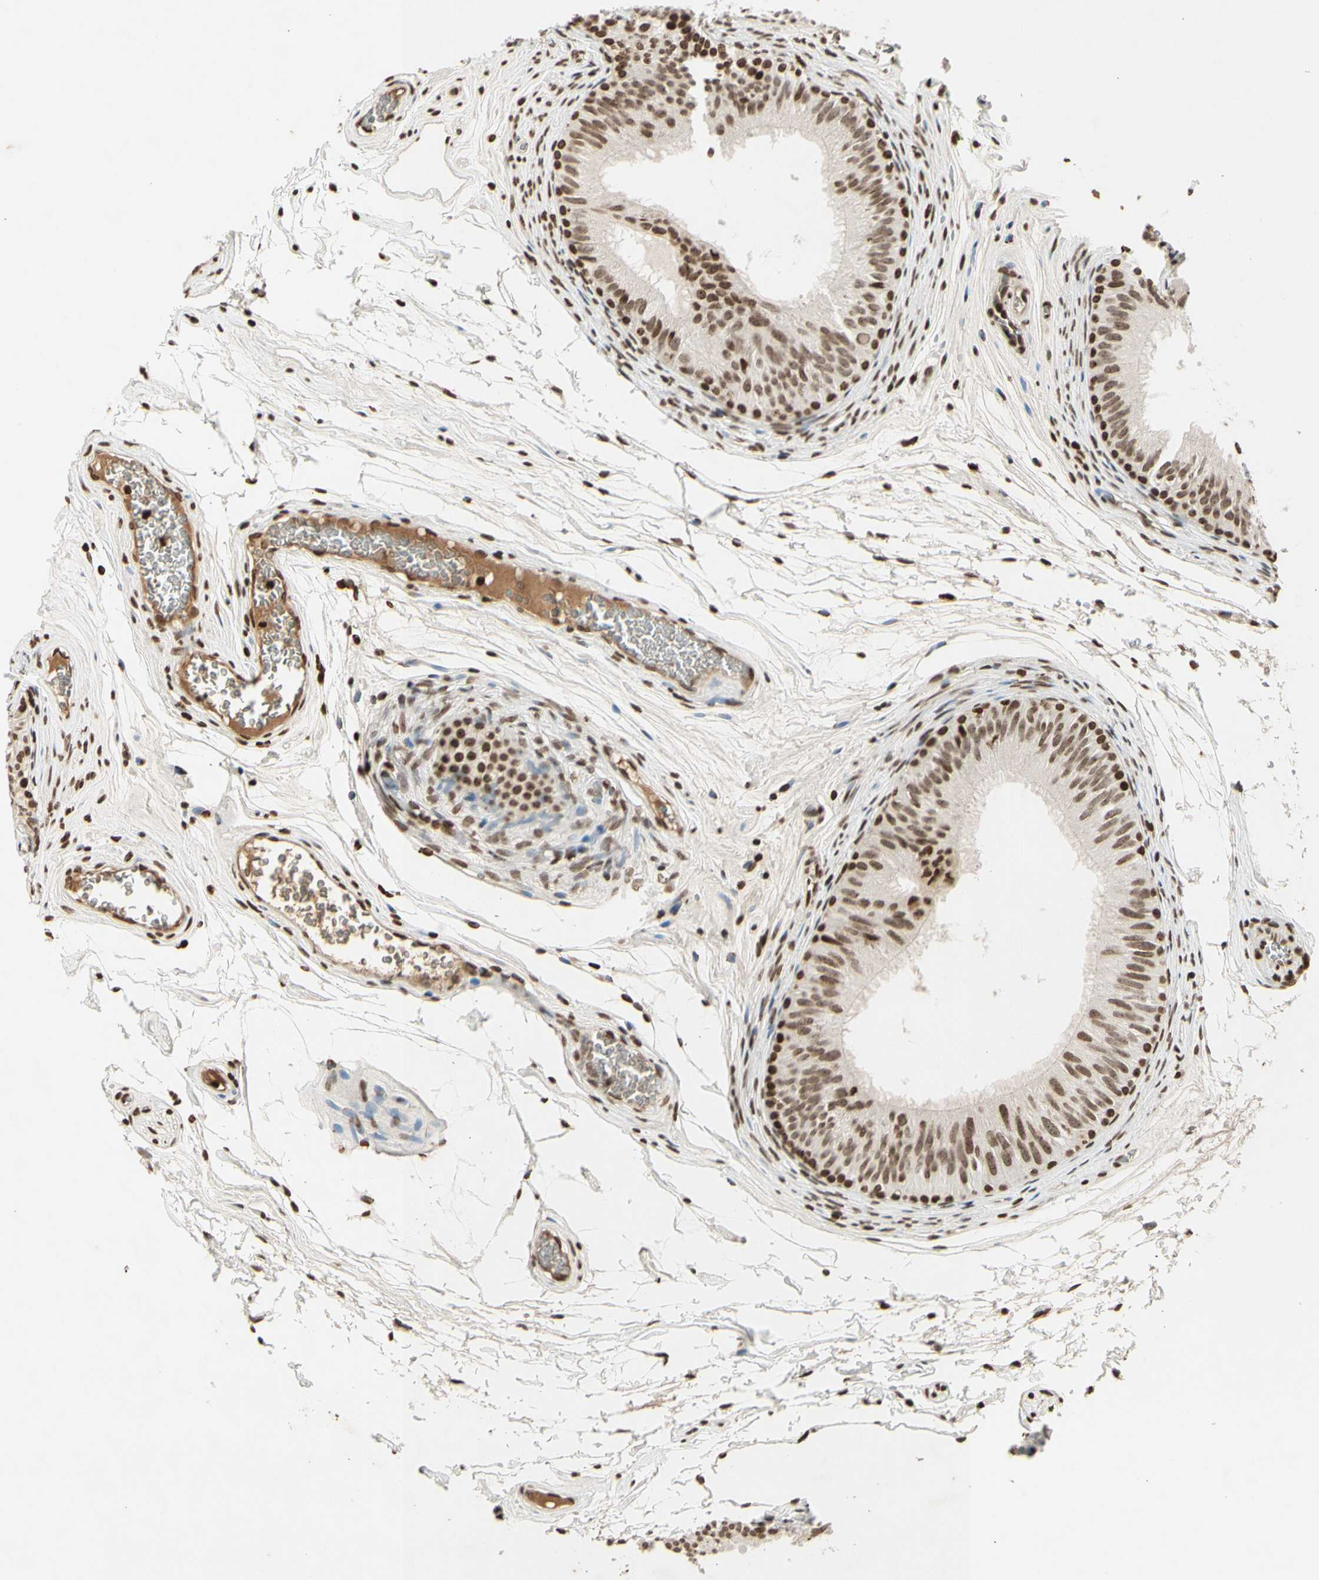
{"staining": {"intensity": "strong", "quantity": ">75%", "location": "nuclear"}, "tissue": "epididymis", "cell_type": "Glandular cells", "image_type": "normal", "snomed": [{"axis": "morphology", "description": "Normal tissue, NOS"}, {"axis": "topography", "description": "Epididymis"}], "caption": "Immunohistochemistry (IHC) of normal epididymis demonstrates high levels of strong nuclear positivity in about >75% of glandular cells. (DAB (3,3'-diaminobenzidine) IHC, brown staining for protein, blue staining for nuclei).", "gene": "RORA", "patient": {"sex": "male", "age": 36}}